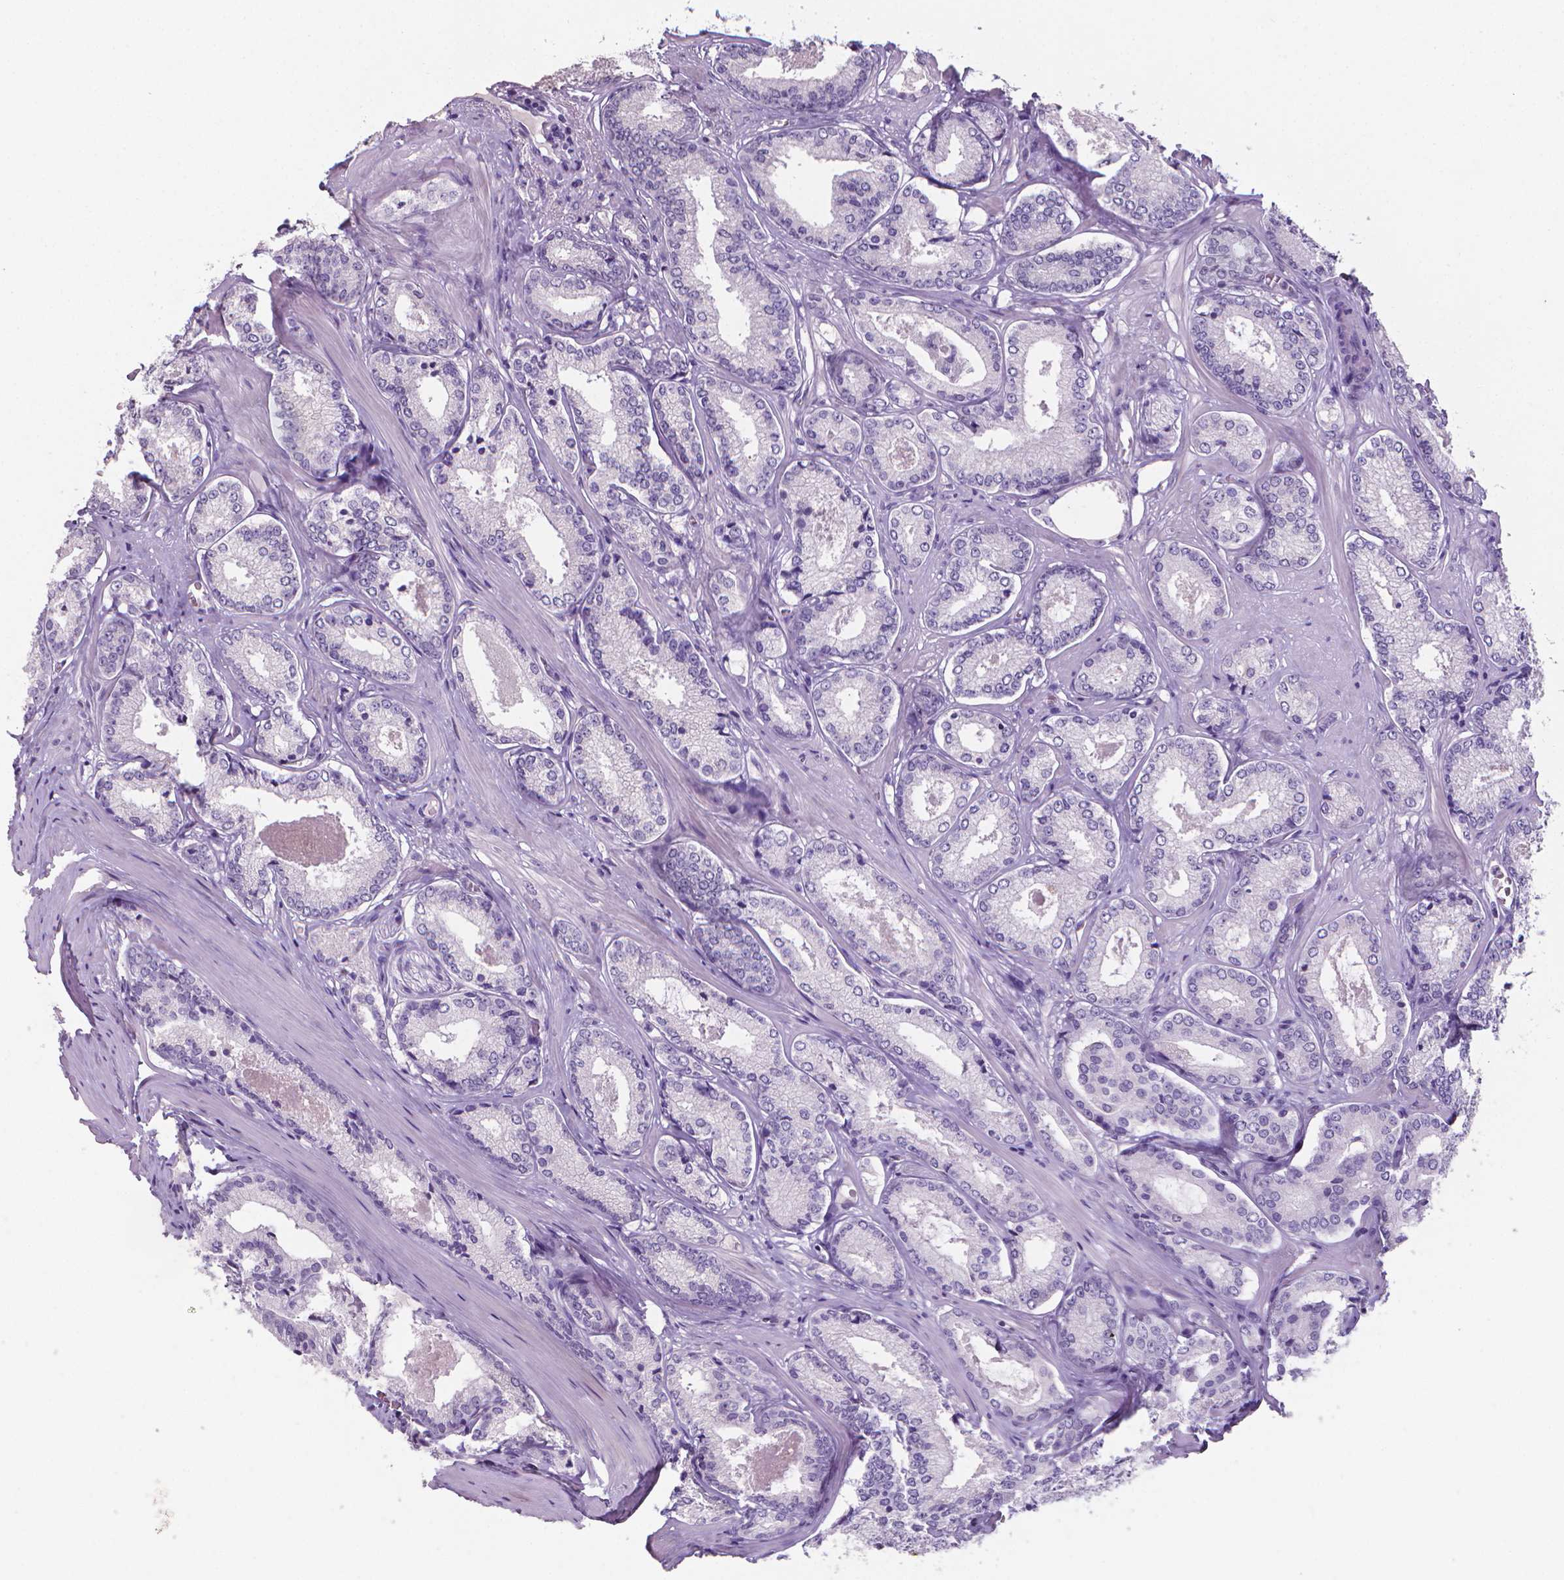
{"staining": {"intensity": "negative", "quantity": "none", "location": "none"}, "tissue": "prostate cancer", "cell_type": "Tumor cells", "image_type": "cancer", "snomed": [{"axis": "morphology", "description": "Adenocarcinoma, Low grade"}, {"axis": "topography", "description": "Prostate"}], "caption": "A micrograph of low-grade adenocarcinoma (prostate) stained for a protein exhibits no brown staining in tumor cells. Brightfield microscopy of immunohistochemistry stained with DAB (3,3'-diaminobenzidine) (brown) and hematoxylin (blue), captured at high magnification.", "gene": "XPNPEP2", "patient": {"sex": "male", "age": 56}}